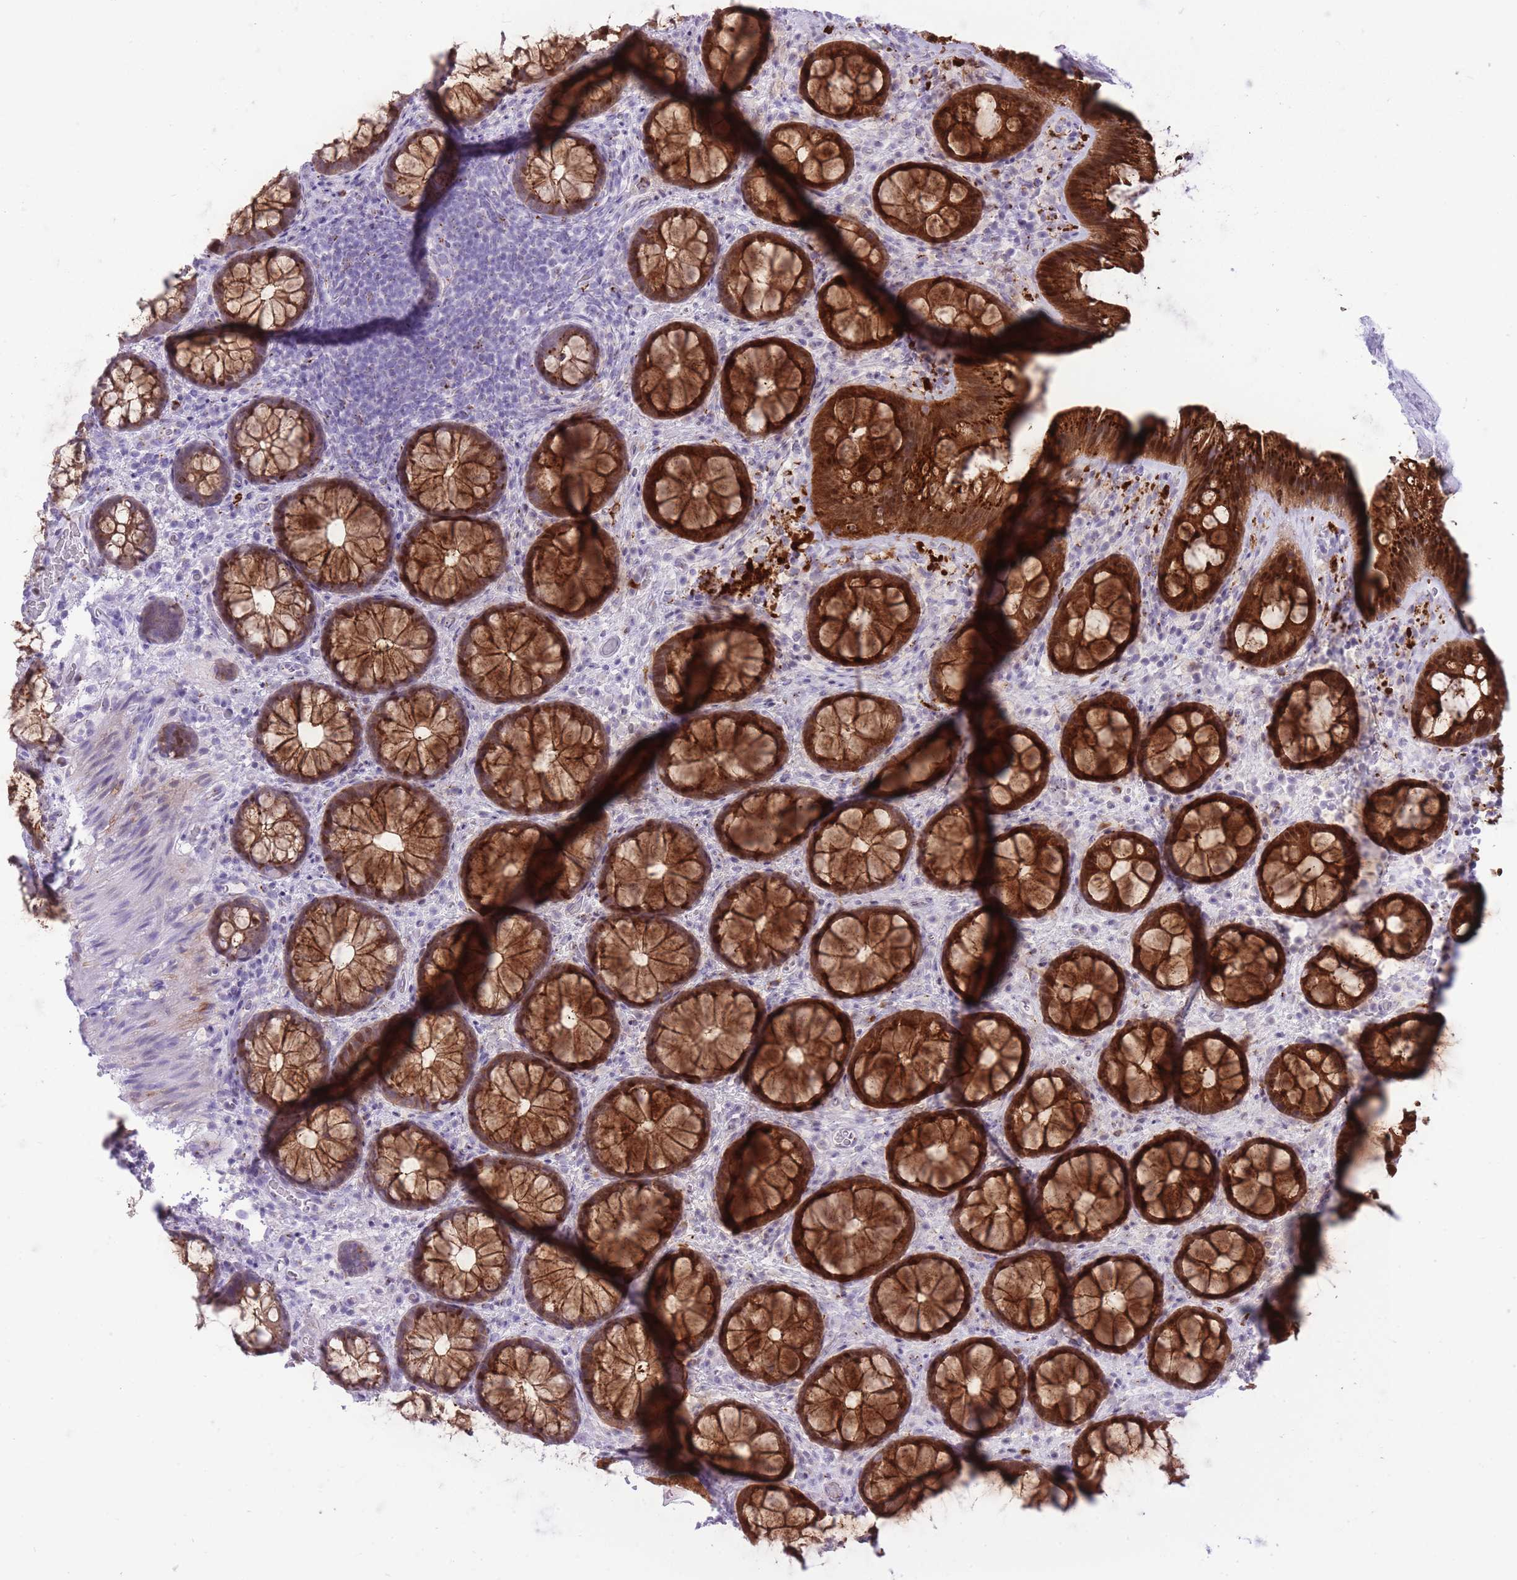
{"staining": {"intensity": "negative", "quantity": "none", "location": "none"}, "tissue": "colon", "cell_type": "Endothelial cells", "image_type": "normal", "snomed": [{"axis": "morphology", "description": "Normal tissue, NOS"}, {"axis": "topography", "description": "Colon"}], "caption": "Photomicrograph shows no significant protein staining in endothelial cells of unremarkable colon. (DAB IHC with hematoxylin counter stain).", "gene": "B4GALT2", "patient": {"sex": "male", "age": 46}}